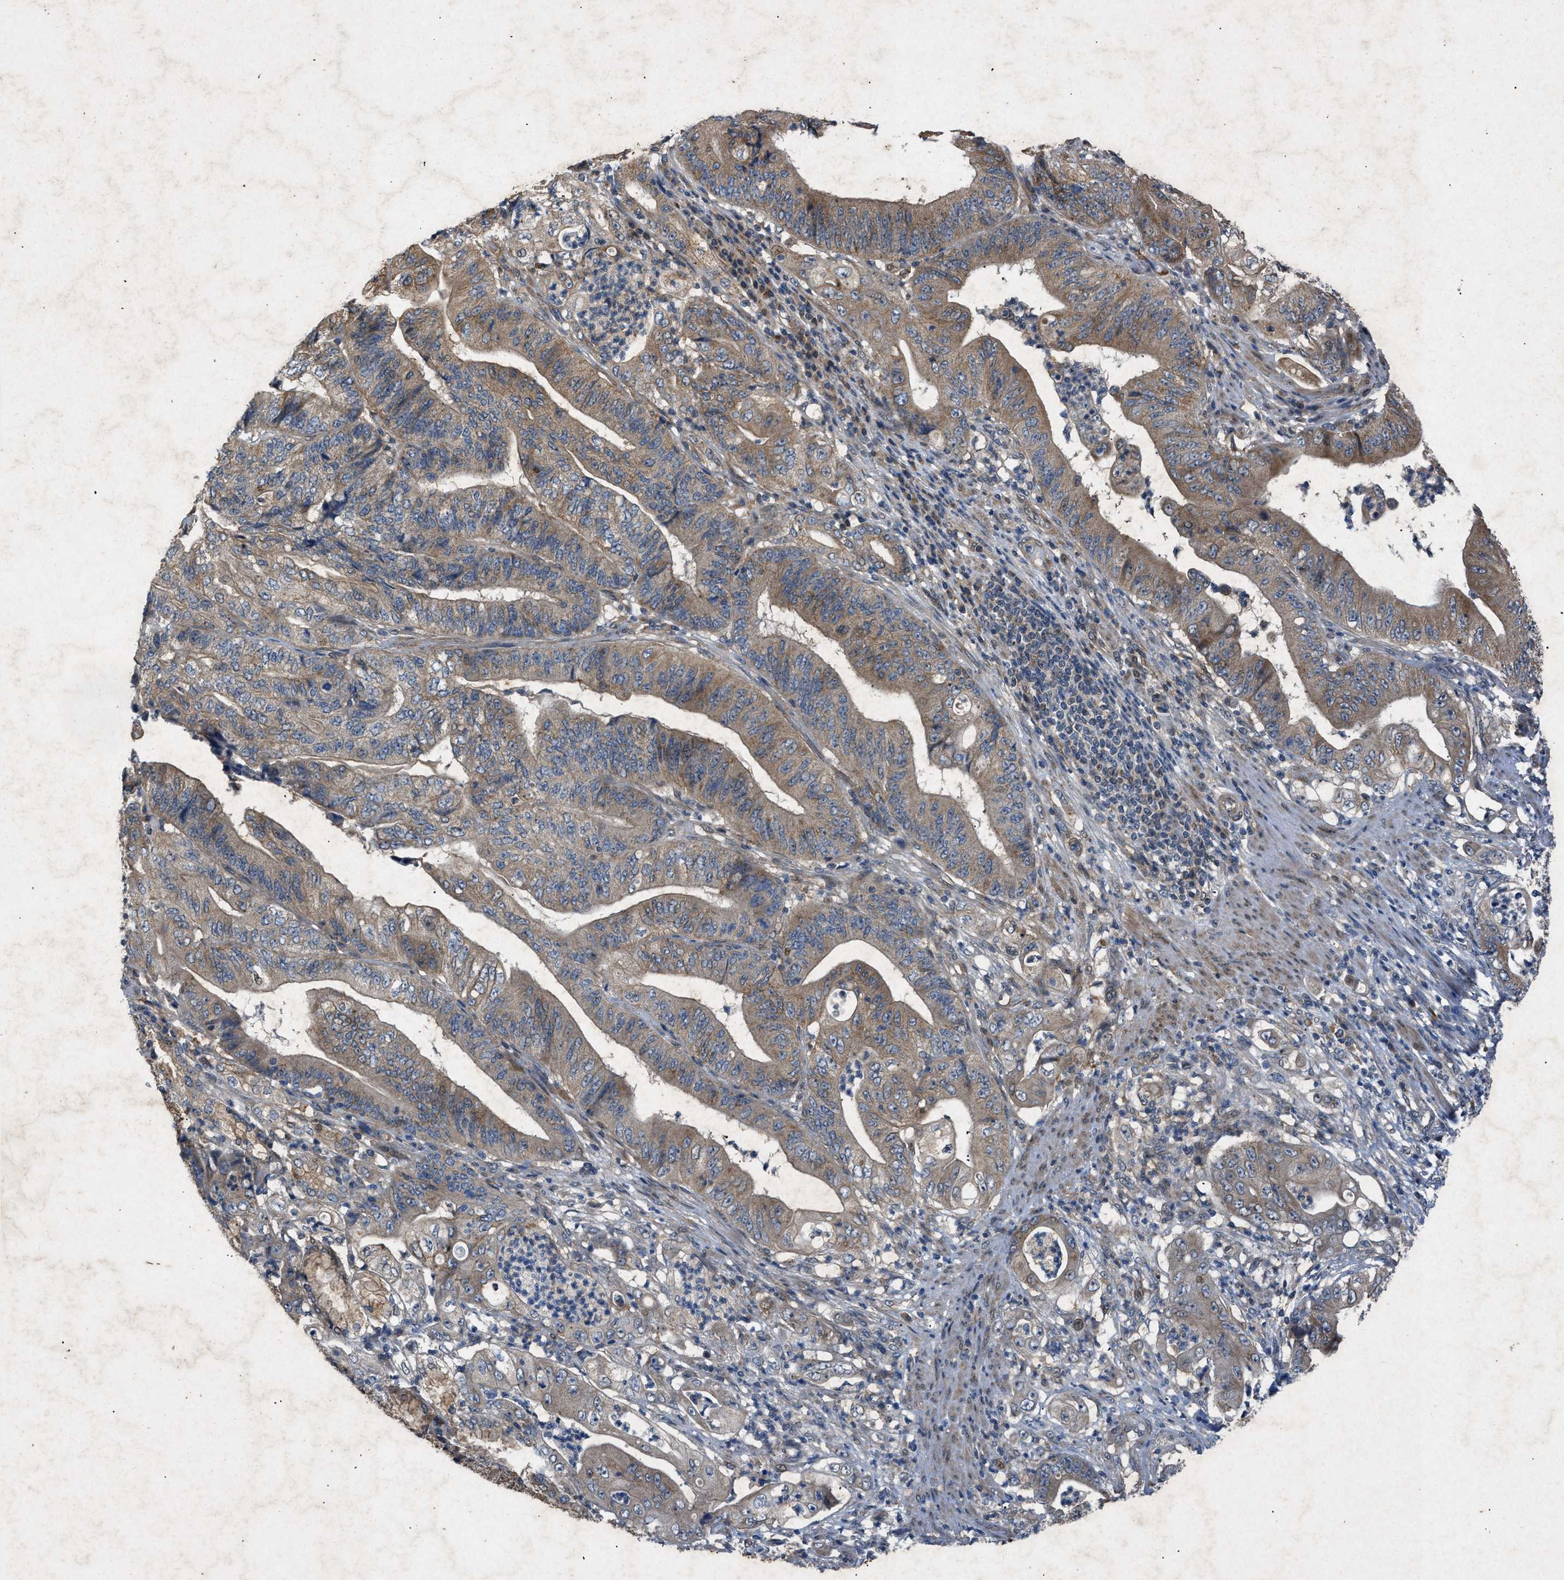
{"staining": {"intensity": "moderate", "quantity": ">75%", "location": "cytoplasmic/membranous"}, "tissue": "stomach cancer", "cell_type": "Tumor cells", "image_type": "cancer", "snomed": [{"axis": "morphology", "description": "Adenocarcinoma, NOS"}, {"axis": "topography", "description": "Stomach"}], "caption": "Moderate cytoplasmic/membranous protein staining is present in approximately >75% of tumor cells in stomach cancer (adenocarcinoma). (Stains: DAB (3,3'-diaminobenzidine) in brown, nuclei in blue, Microscopy: brightfield microscopy at high magnification).", "gene": "PRKG2", "patient": {"sex": "female", "age": 73}}